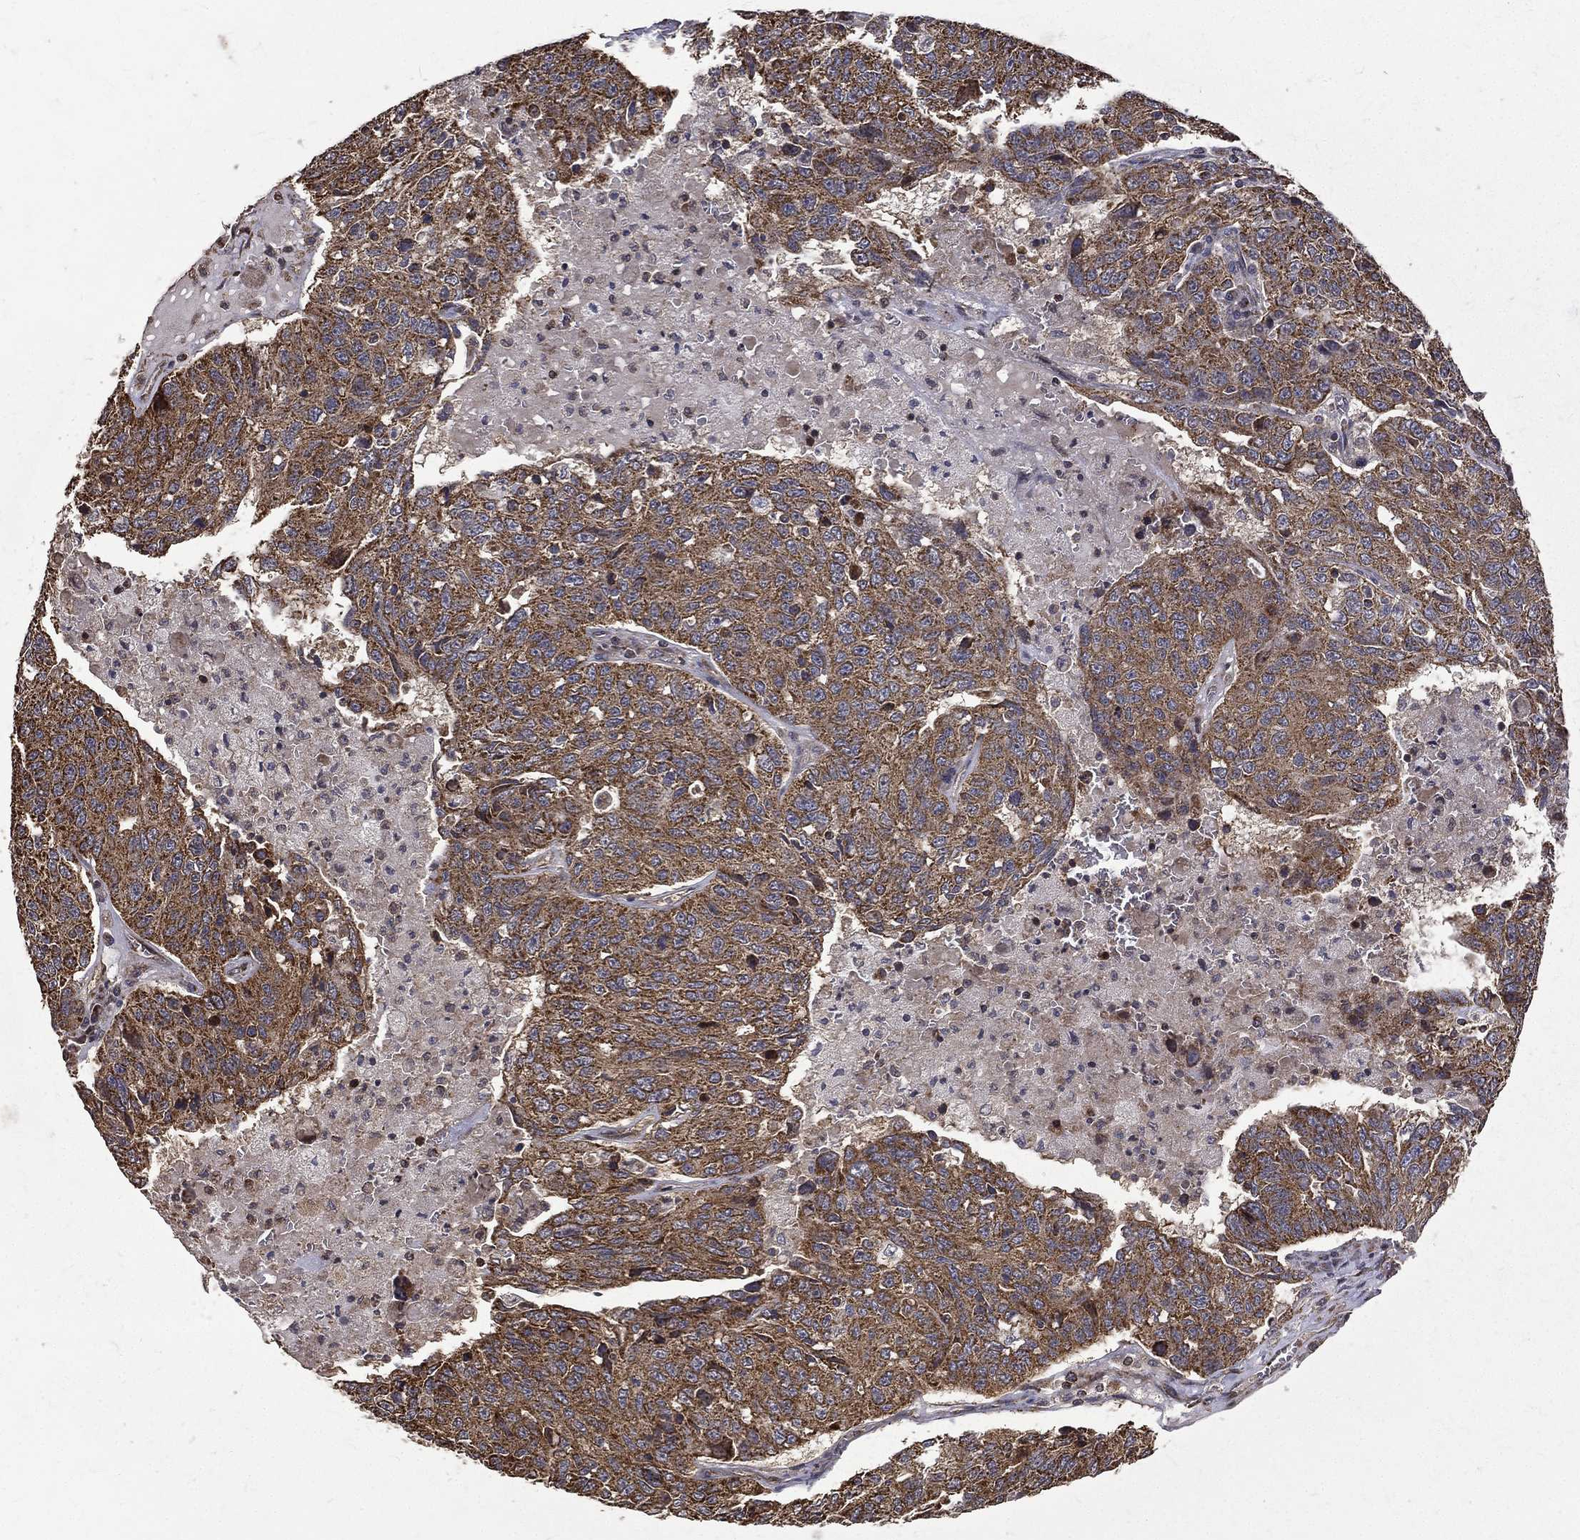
{"staining": {"intensity": "moderate", "quantity": ">75%", "location": "cytoplasmic/membranous"}, "tissue": "ovarian cancer", "cell_type": "Tumor cells", "image_type": "cancer", "snomed": [{"axis": "morphology", "description": "Cystadenocarcinoma, serous, NOS"}, {"axis": "topography", "description": "Ovary"}], "caption": "Immunohistochemistry (IHC) of ovarian cancer exhibits medium levels of moderate cytoplasmic/membranous positivity in approximately >75% of tumor cells.", "gene": "RPGR", "patient": {"sex": "female", "age": 71}}